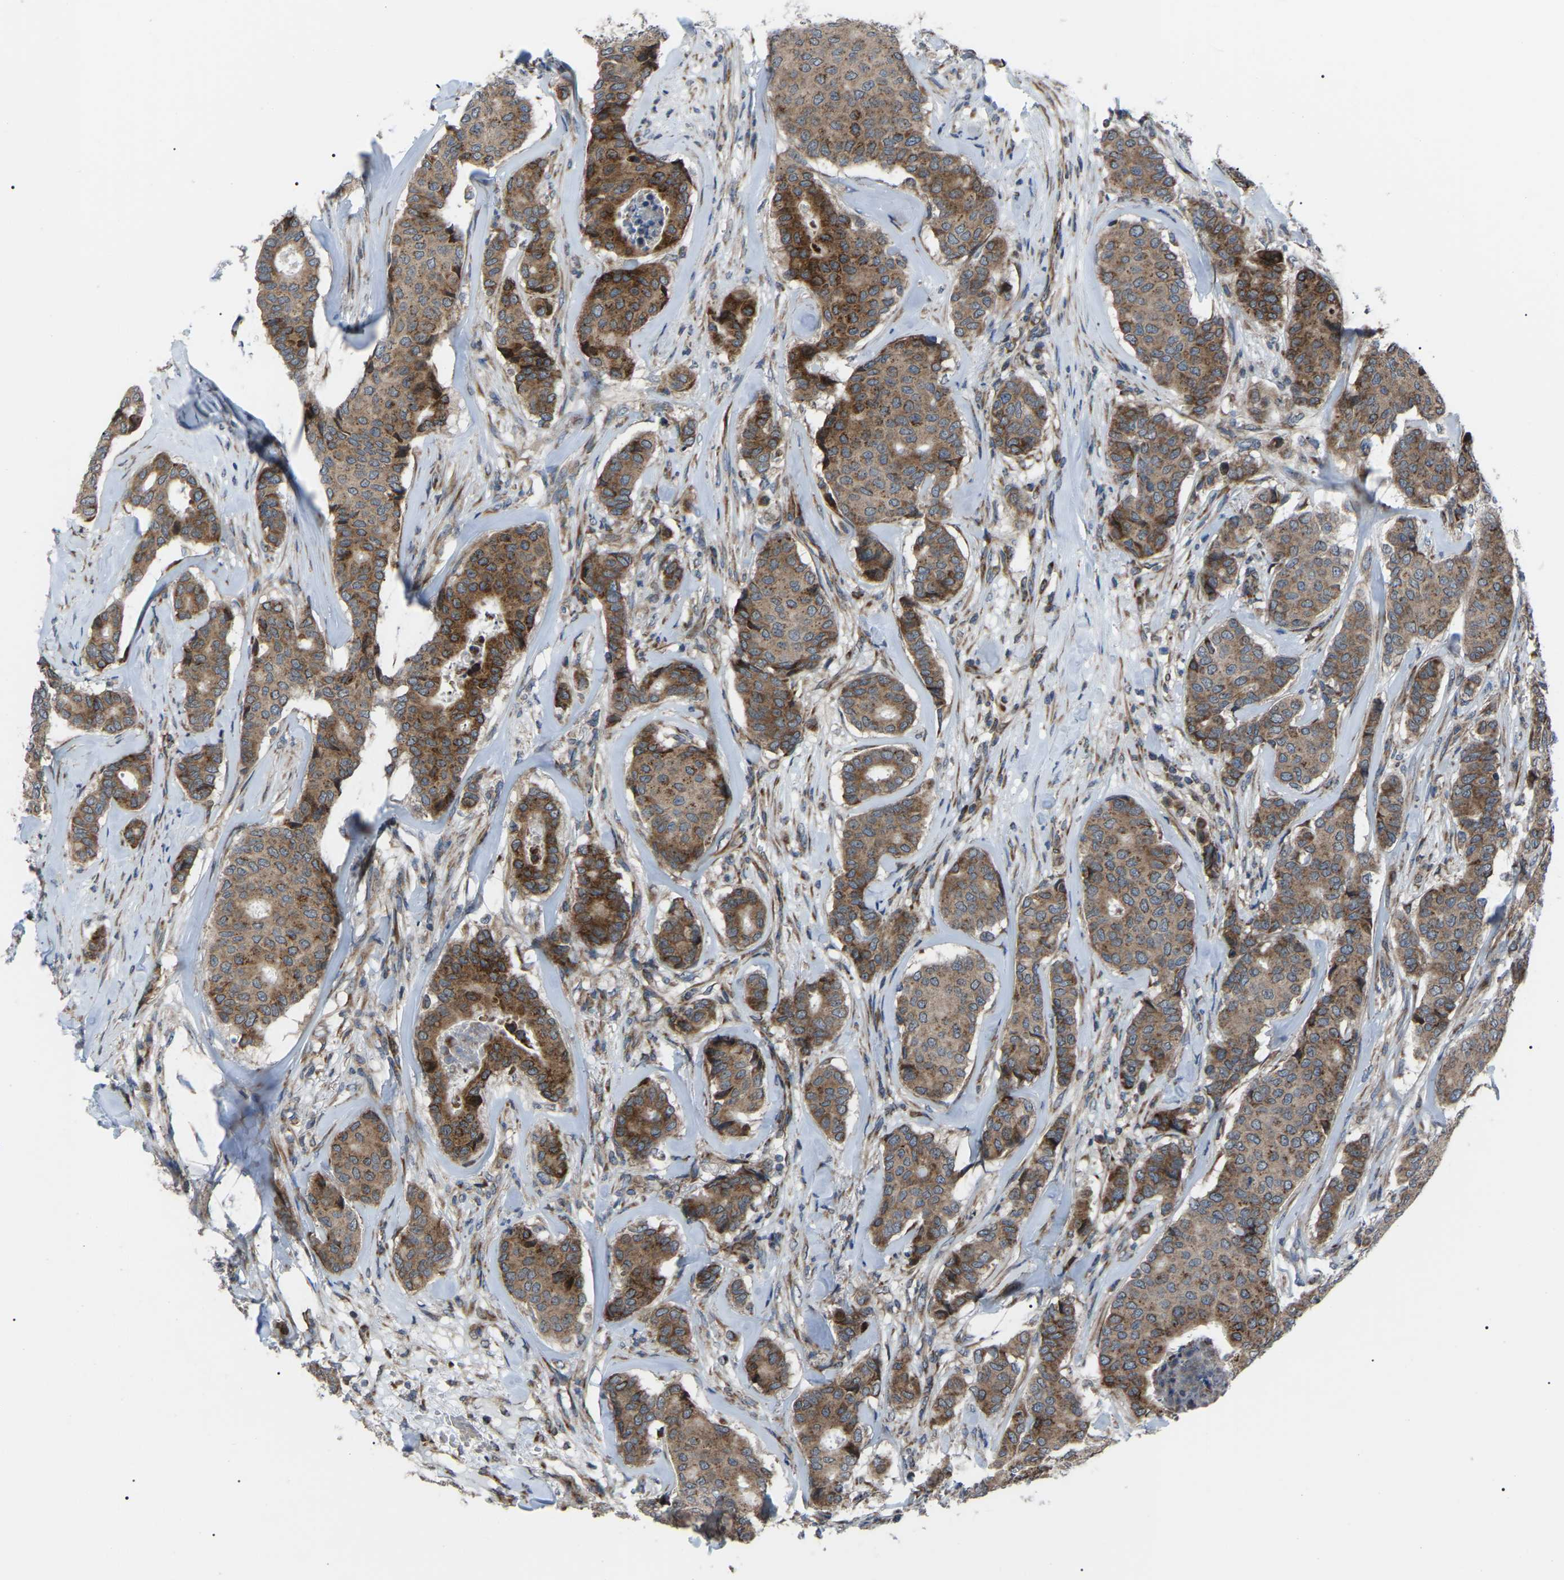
{"staining": {"intensity": "moderate", "quantity": ">75%", "location": "cytoplasmic/membranous"}, "tissue": "breast cancer", "cell_type": "Tumor cells", "image_type": "cancer", "snomed": [{"axis": "morphology", "description": "Duct carcinoma"}, {"axis": "topography", "description": "Breast"}], "caption": "Approximately >75% of tumor cells in breast invasive ductal carcinoma demonstrate moderate cytoplasmic/membranous protein positivity as visualized by brown immunohistochemical staining.", "gene": "AGO2", "patient": {"sex": "female", "age": 75}}